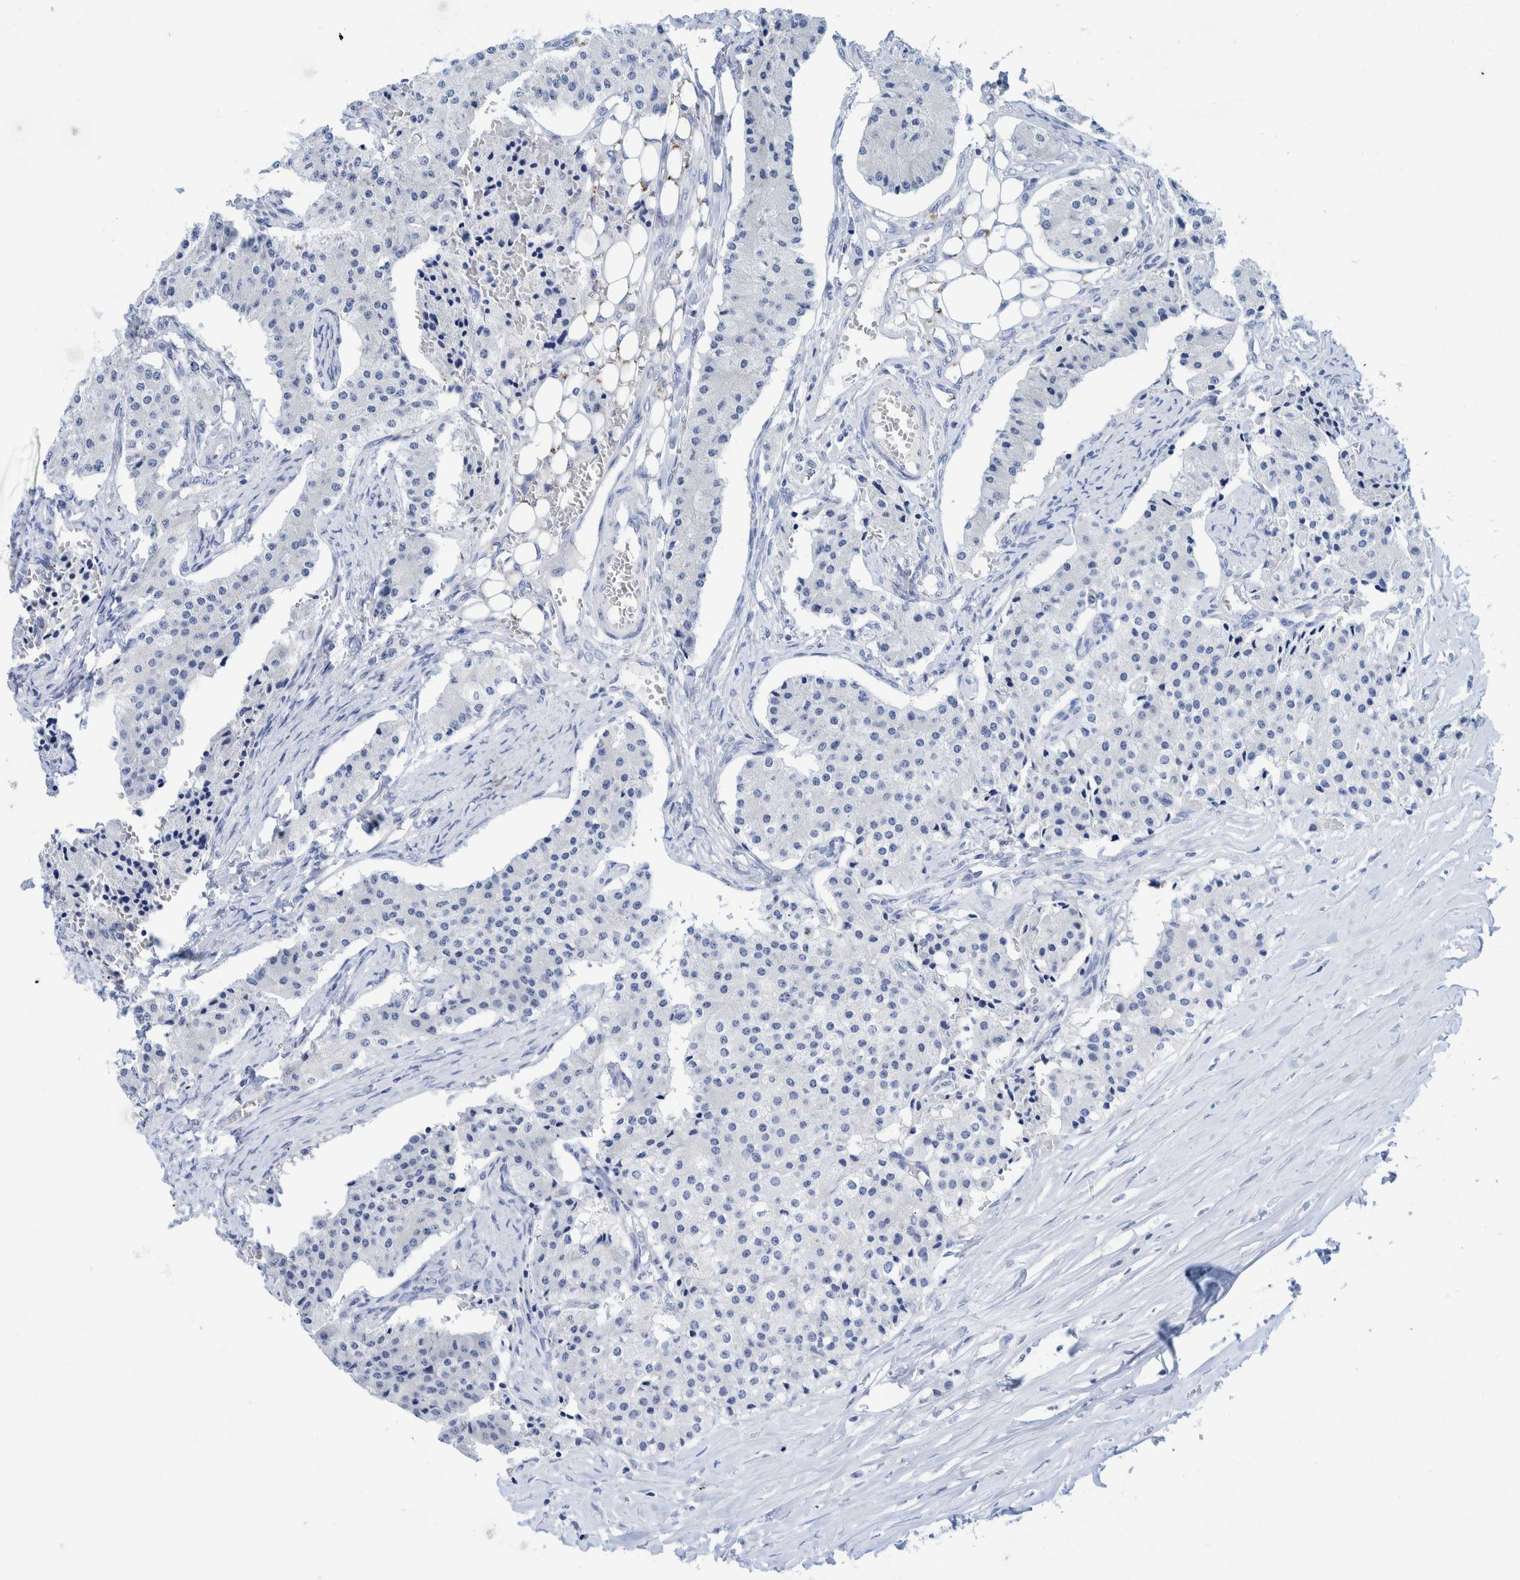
{"staining": {"intensity": "negative", "quantity": "none", "location": "none"}, "tissue": "carcinoid", "cell_type": "Tumor cells", "image_type": "cancer", "snomed": [{"axis": "morphology", "description": "Carcinoid, malignant, NOS"}, {"axis": "topography", "description": "Colon"}], "caption": "Immunohistochemistry photomicrograph of carcinoid (malignant) stained for a protein (brown), which displays no positivity in tumor cells.", "gene": "PERP", "patient": {"sex": "female", "age": 52}}